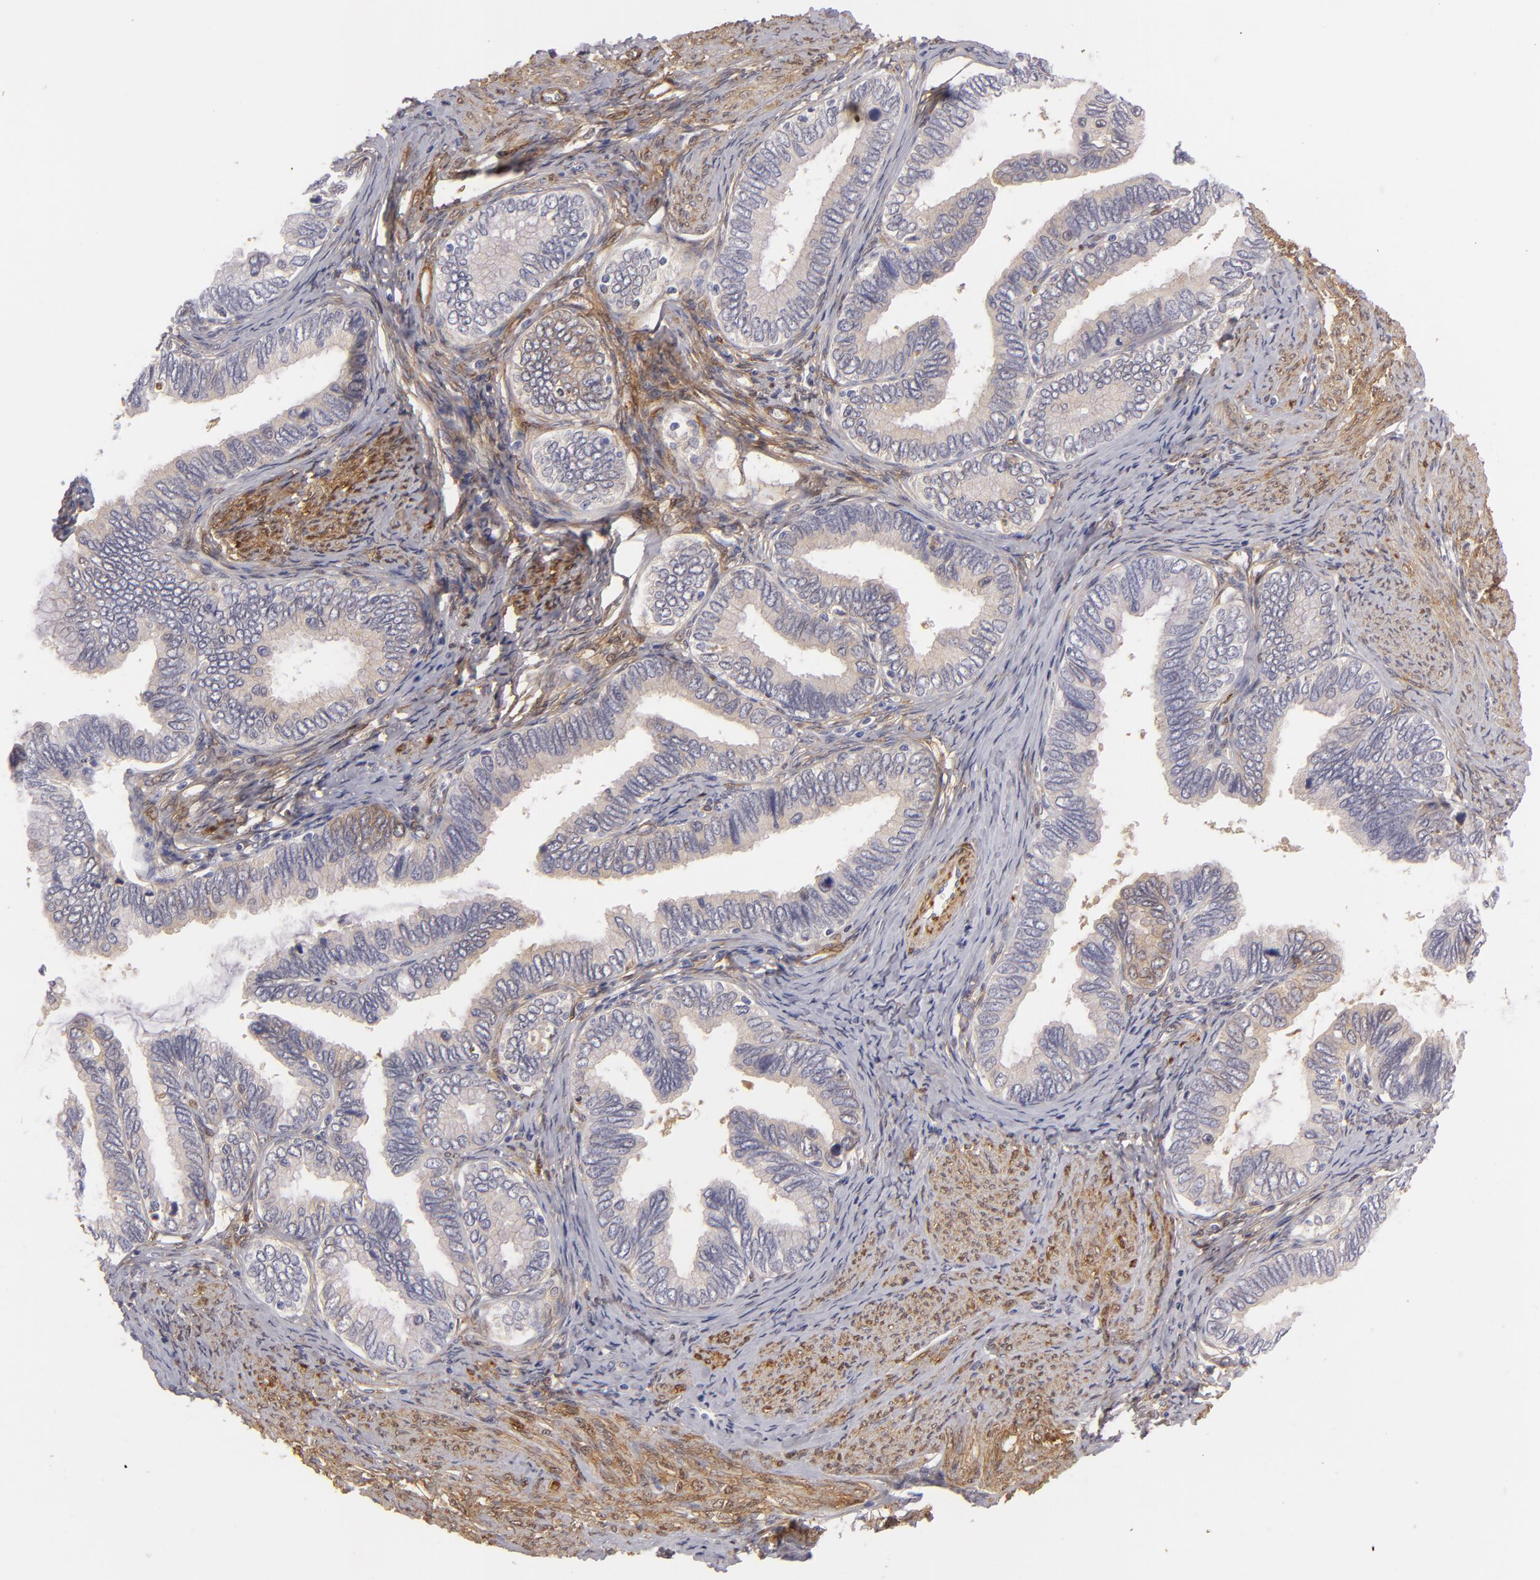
{"staining": {"intensity": "weak", "quantity": ">75%", "location": "cytoplasmic/membranous"}, "tissue": "cervical cancer", "cell_type": "Tumor cells", "image_type": "cancer", "snomed": [{"axis": "morphology", "description": "Adenocarcinoma, NOS"}, {"axis": "topography", "description": "Cervix"}], "caption": "IHC micrograph of neoplastic tissue: human cervical adenocarcinoma stained using IHC exhibits low levels of weak protein expression localized specifically in the cytoplasmic/membranous of tumor cells, appearing as a cytoplasmic/membranous brown color.", "gene": "VCL", "patient": {"sex": "female", "age": 49}}